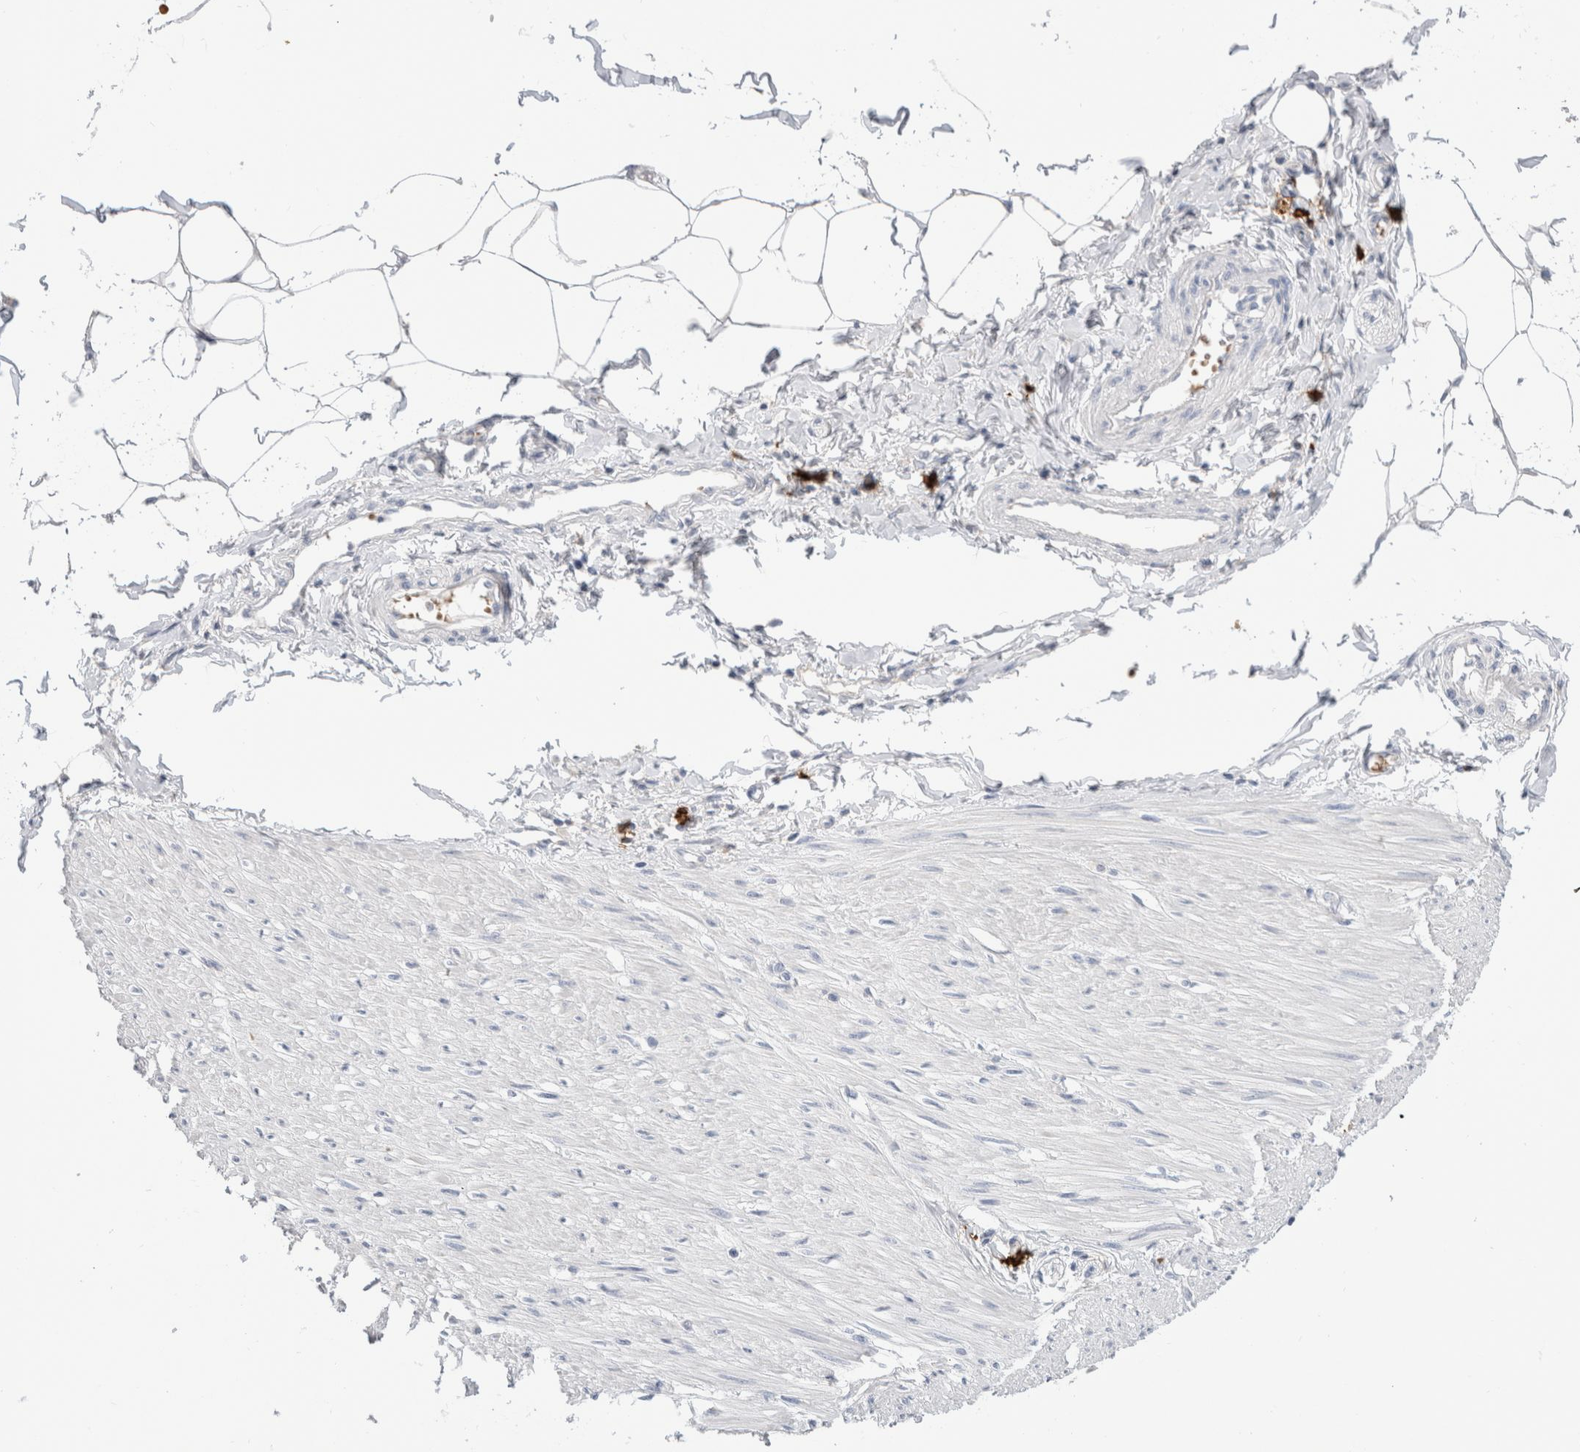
{"staining": {"intensity": "negative", "quantity": "none", "location": "none"}, "tissue": "adipose tissue", "cell_type": "Adipocytes", "image_type": "normal", "snomed": [{"axis": "morphology", "description": "Normal tissue, NOS"}, {"axis": "morphology", "description": "Adenocarcinoma, NOS"}, {"axis": "topography", "description": "Colon"}, {"axis": "topography", "description": "Peripheral nerve tissue"}], "caption": "Immunohistochemistry image of normal adipose tissue stained for a protein (brown), which reveals no positivity in adipocytes.", "gene": "CD38", "patient": {"sex": "male", "age": 14}}